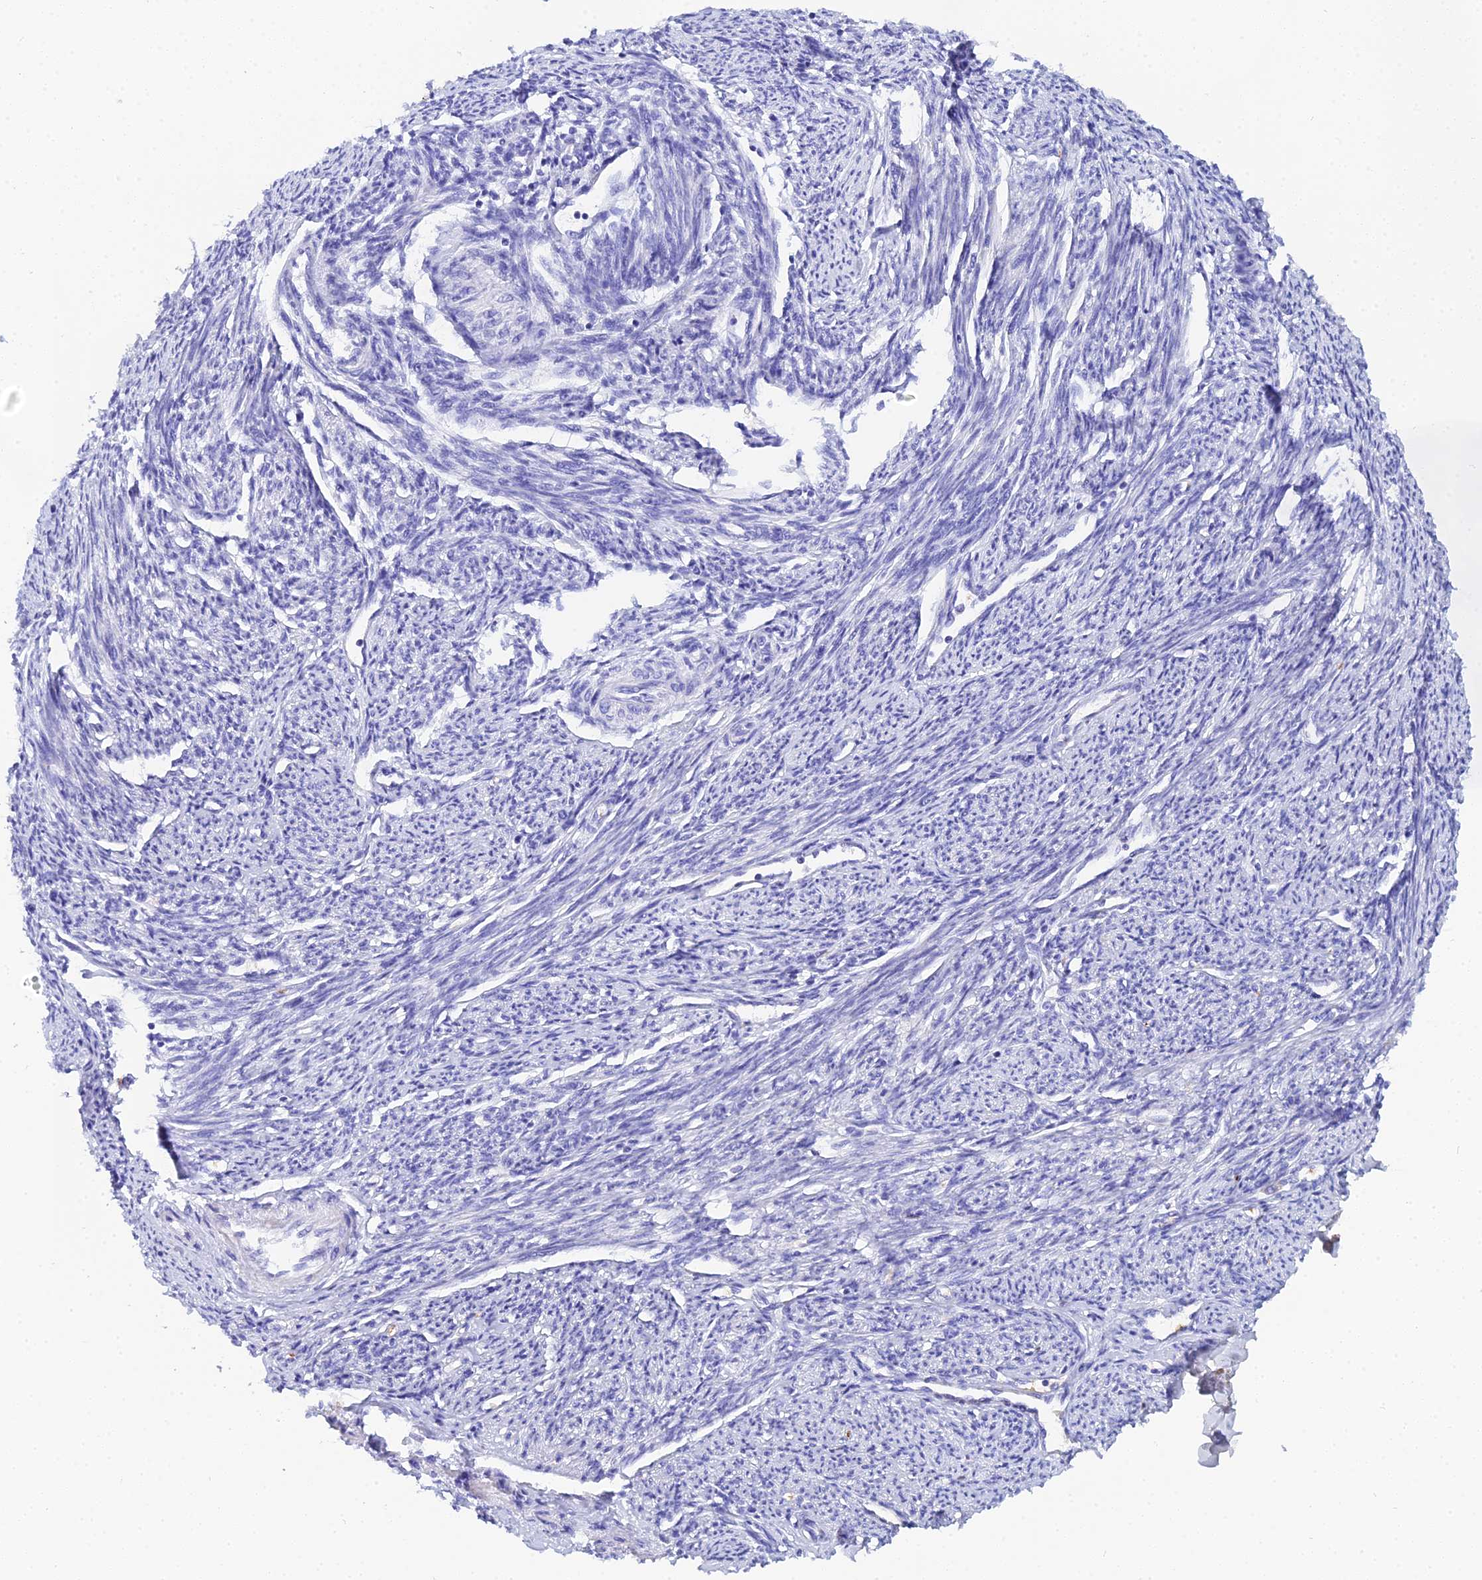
{"staining": {"intensity": "weak", "quantity": "<25%", "location": "cytoplasmic/membranous"}, "tissue": "smooth muscle", "cell_type": "Smooth muscle cells", "image_type": "normal", "snomed": [{"axis": "morphology", "description": "Normal tissue, NOS"}, {"axis": "topography", "description": "Smooth muscle"}, {"axis": "topography", "description": "Uterus"}], "caption": "The photomicrograph reveals no significant positivity in smooth muscle cells of smooth muscle.", "gene": "CELA3A", "patient": {"sex": "female", "age": 59}}